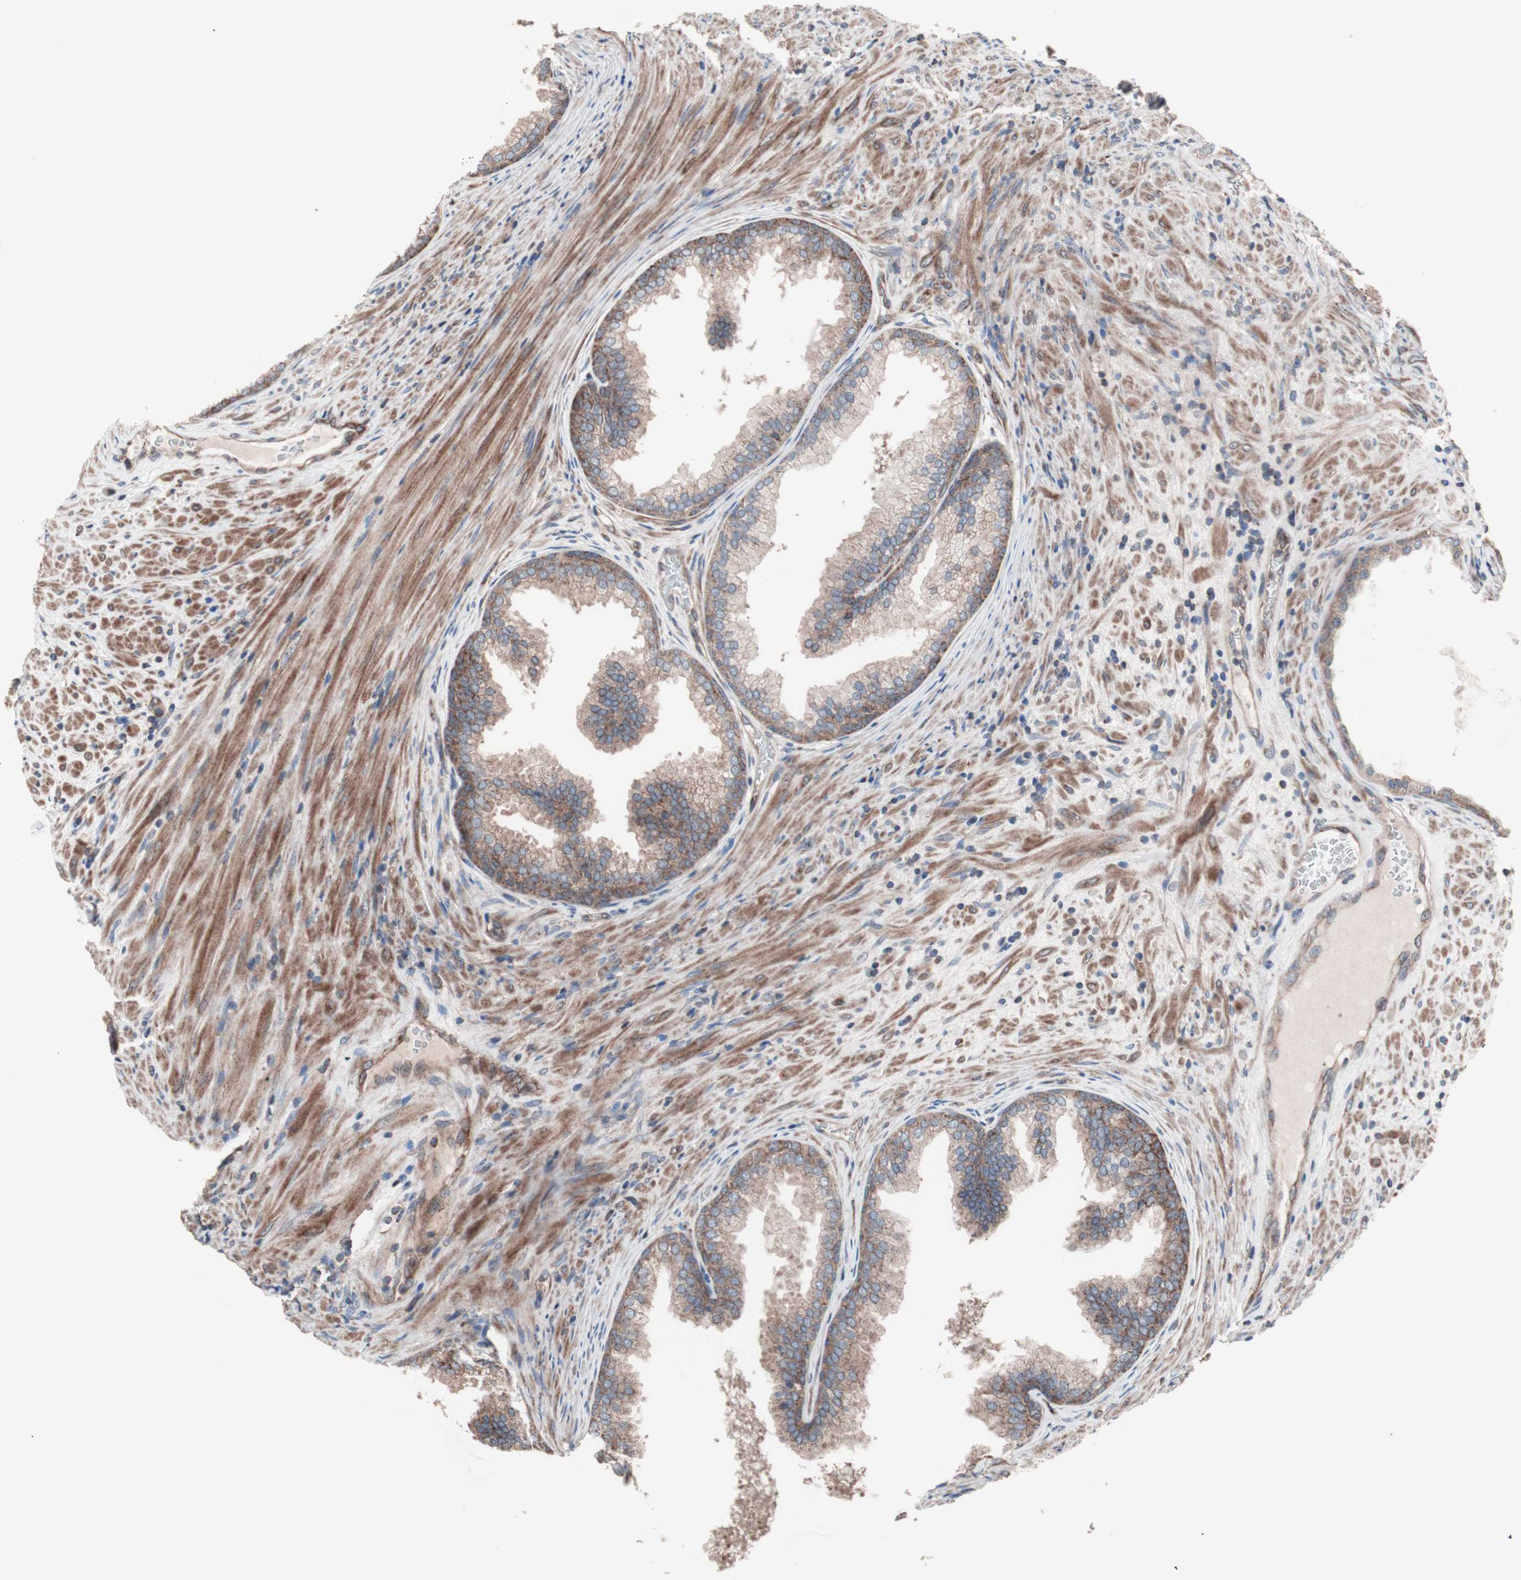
{"staining": {"intensity": "moderate", "quantity": "25%-75%", "location": "cytoplasmic/membranous"}, "tissue": "prostate", "cell_type": "Glandular cells", "image_type": "normal", "snomed": [{"axis": "morphology", "description": "Normal tissue, NOS"}, {"axis": "topography", "description": "Prostate"}], "caption": "Moderate cytoplasmic/membranous protein expression is identified in approximately 25%-75% of glandular cells in prostate. The protein of interest is shown in brown color, while the nuclei are stained blue.", "gene": "CTTNBP2NL", "patient": {"sex": "male", "age": 76}}